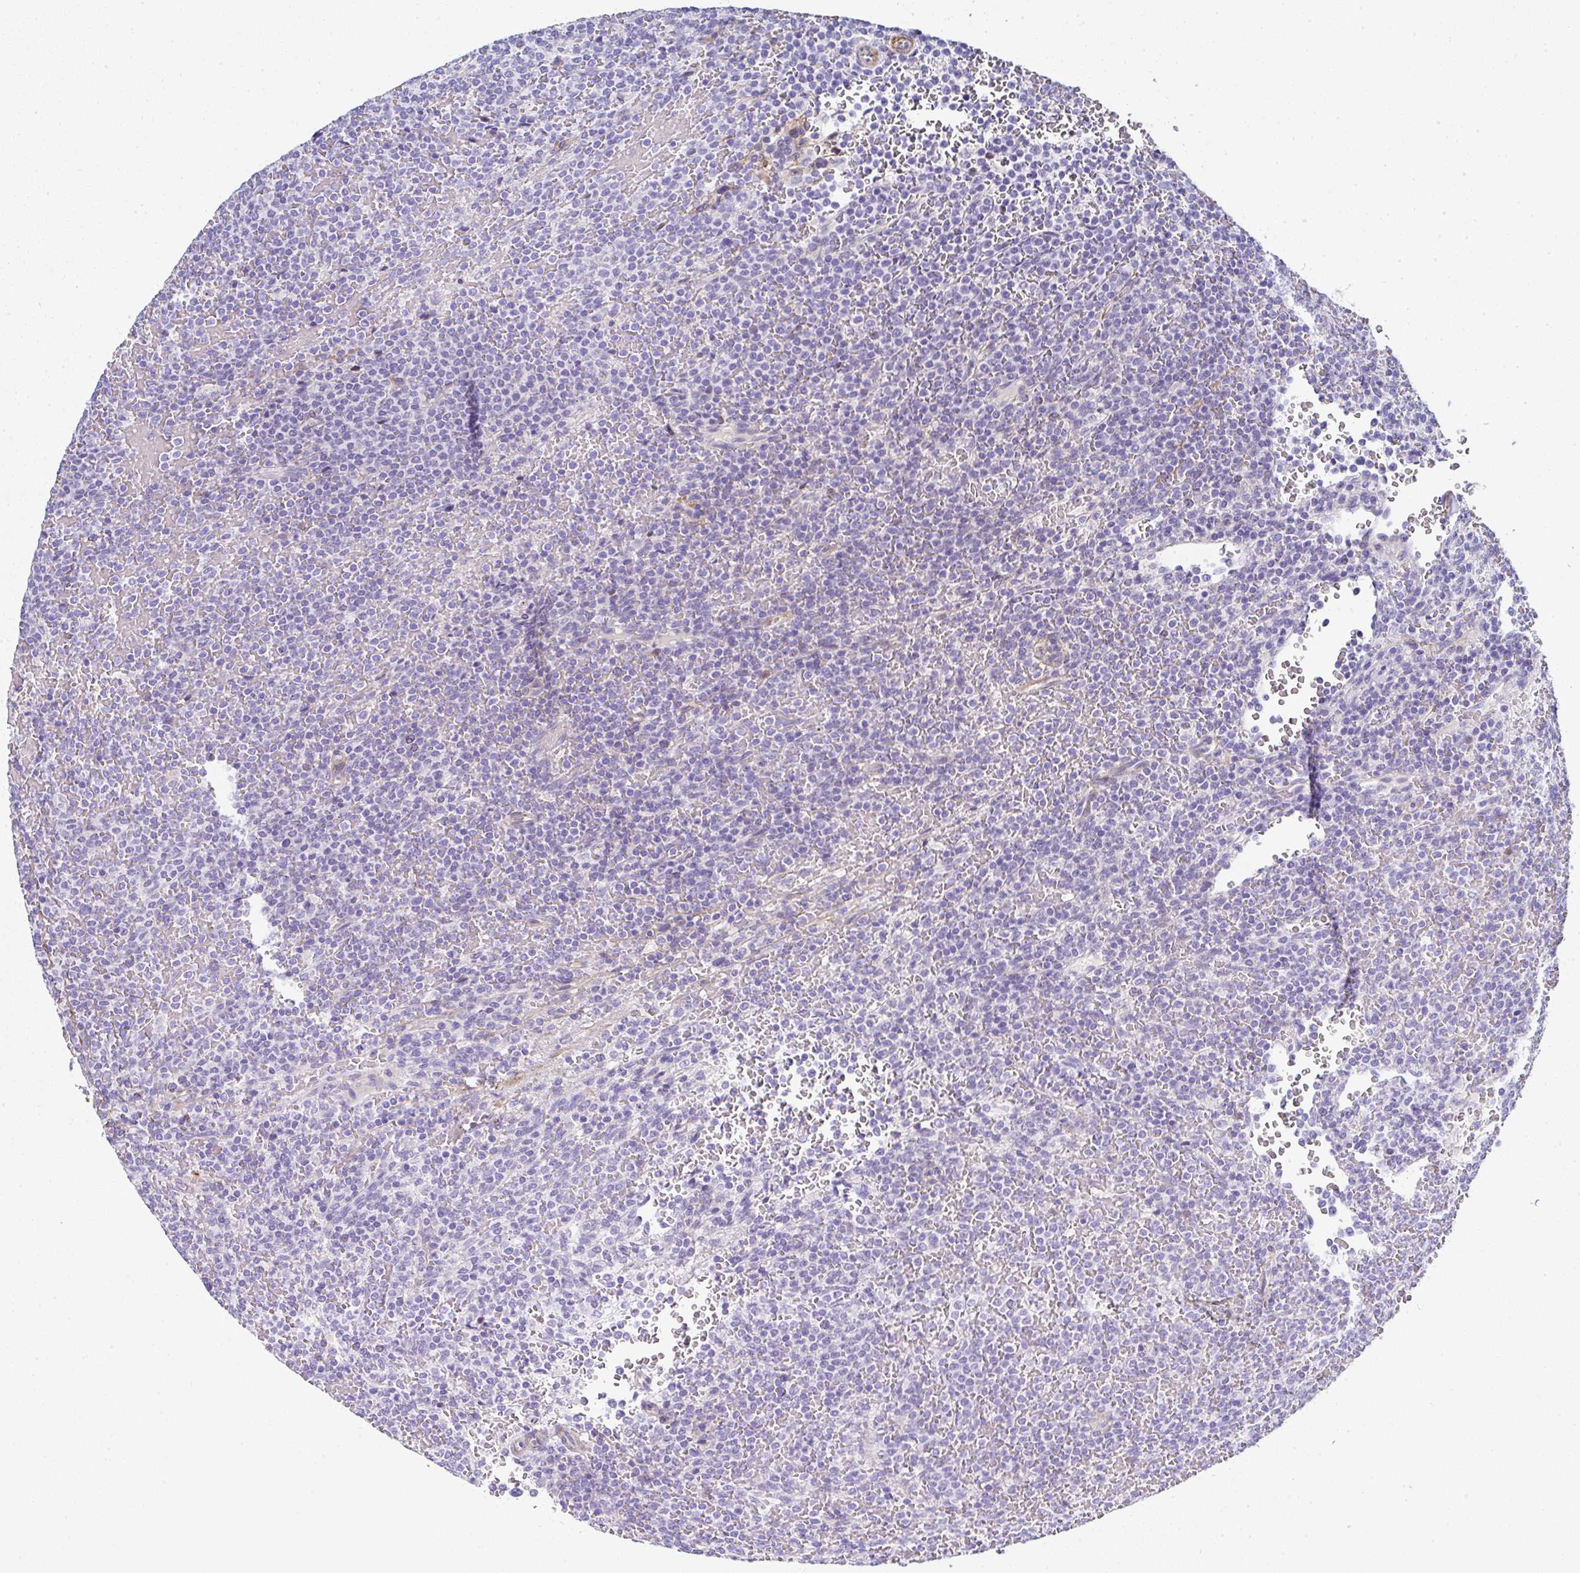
{"staining": {"intensity": "negative", "quantity": "none", "location": "none"}, "tissue": "lymphoma", "cell_type": "Tumor cells", "image_type": "cancer", "snomed": [{"axis": "morphology", "description": "Malignant lymphoma, non-Hodgkin's type, Low grade"}, {"axis": "topography", "description": "Spleen"}], "caption": "A histopathology image of human malignant lymphoma, non-Hodgkin's type (low-grade) is negative for staining in tumor cells.", "gene": "PPFIA4", "patient": {"sex": "male", "age": 60}}